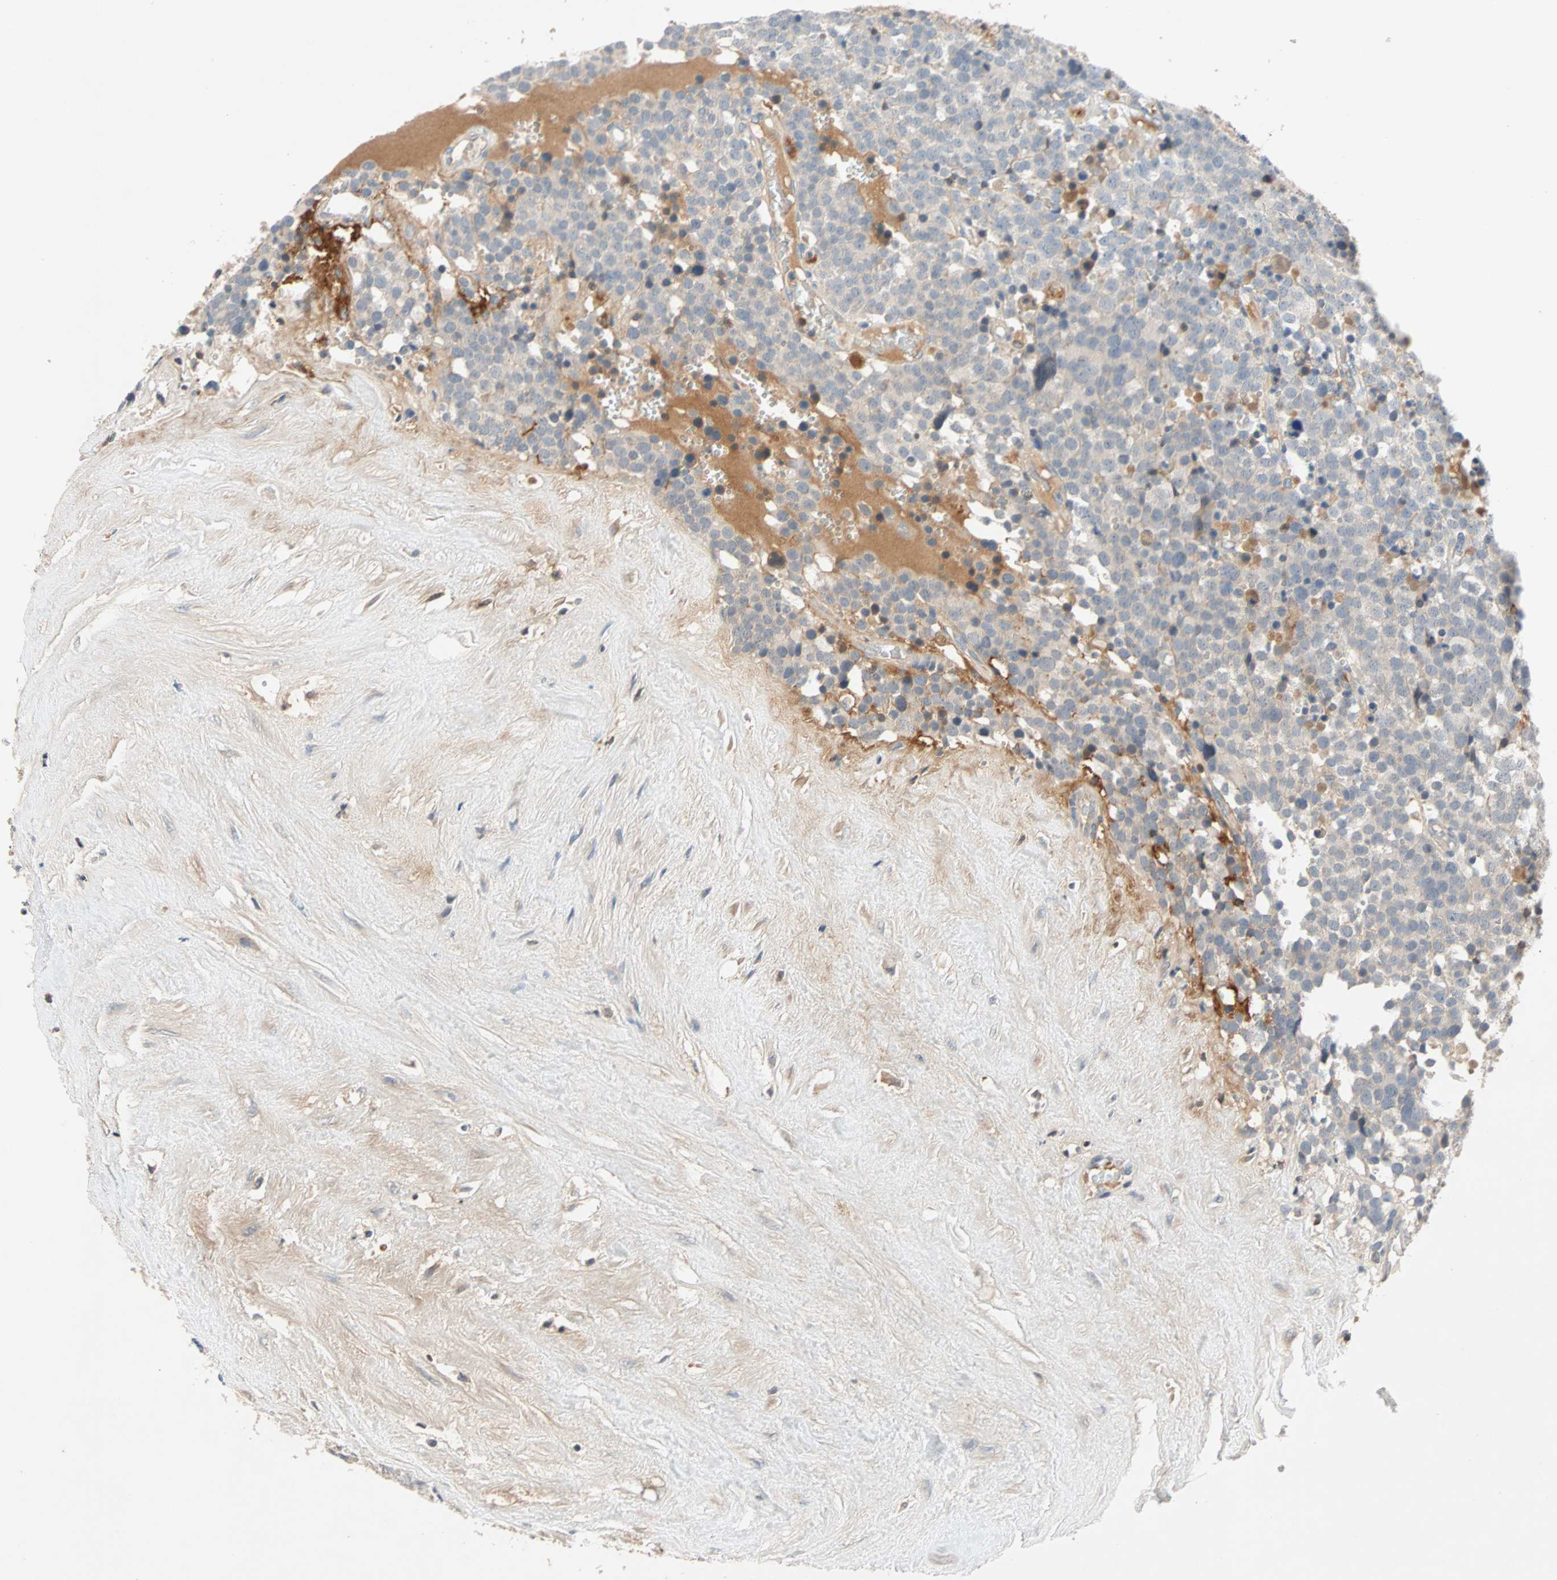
{"staining": {"intensity": "negative", "quantity": "none", "location": "none"}, "tissue": "testis cancer", "cell_type": "Tumor cells", "image_type": "cancer", "snomed": [{"axis": "morphology", "description": "Seminoma, NOS"}, {"axis": "topography", "description": "Testis"}], "caption": "An IHC photomicrograph of testis cancer is shown. There is no staining in tumor cells of testis cancer.", "gene": "MAP4K1", "patient": {"sex": "male", "age": 71}}